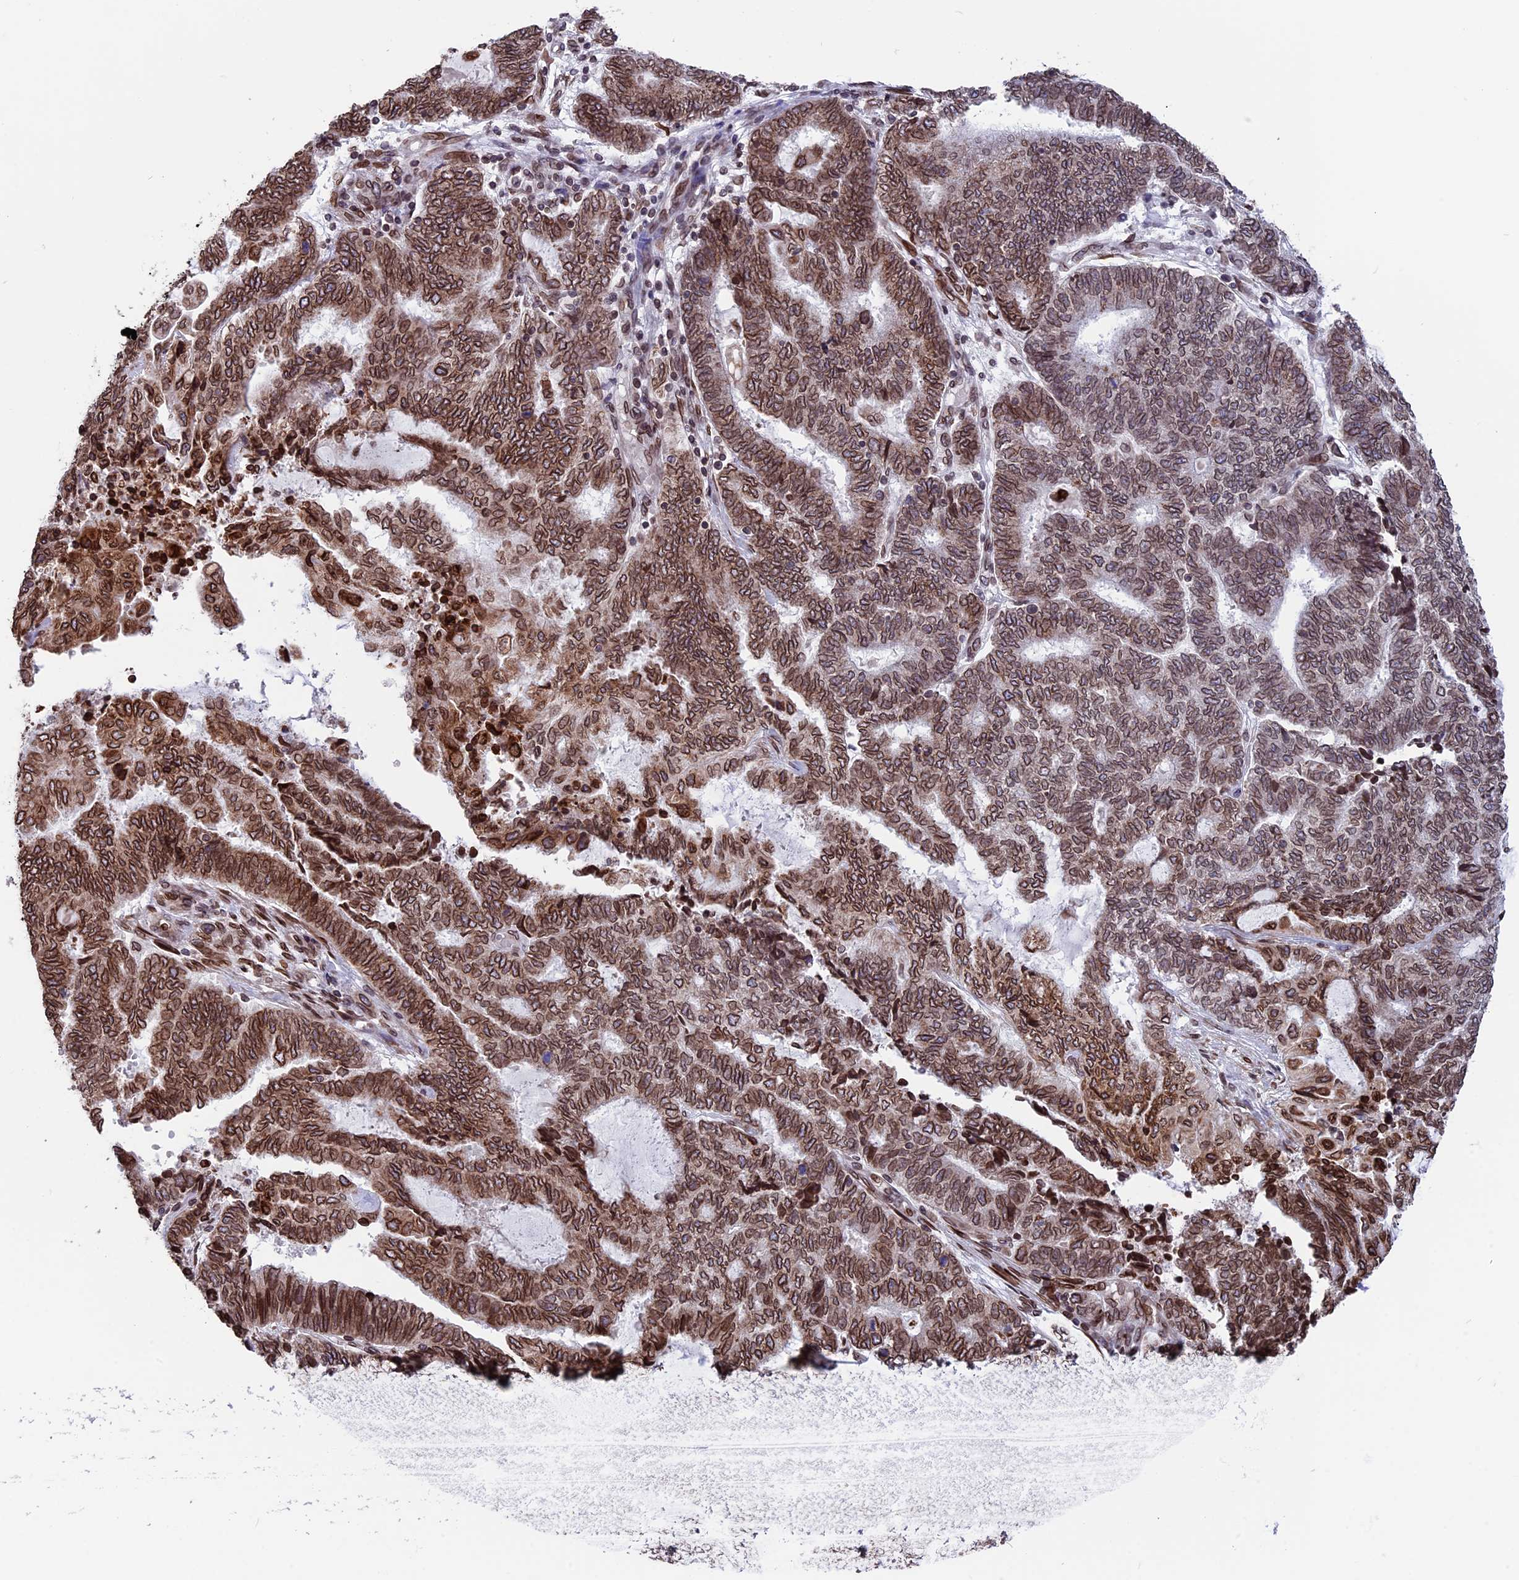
{"staining": {"intensity": "moderate", "quantity": ">75%", "location": "cytoplasmic/membranous,nuclear"}, "tissue": "endometrial cancer", "cell_type": "Tumor cells", "image_type": "cancer", "snomed": [{"axis": "morphology", "description": "Adenocarcinoma, NOS"}, {"axis": "topography", "description": "Uterus"}, {"axis": "topography", "description": "Endometrium"}], "caption": "Immunohistochemical staining of human endometrial adenocarcinoma shows moderate cytoplasmic/membranous and nuclear protein expression in about >75% of tumor cells.", "gene": "PTCHD4", "patient": {"sex": "female", "age": 70}}